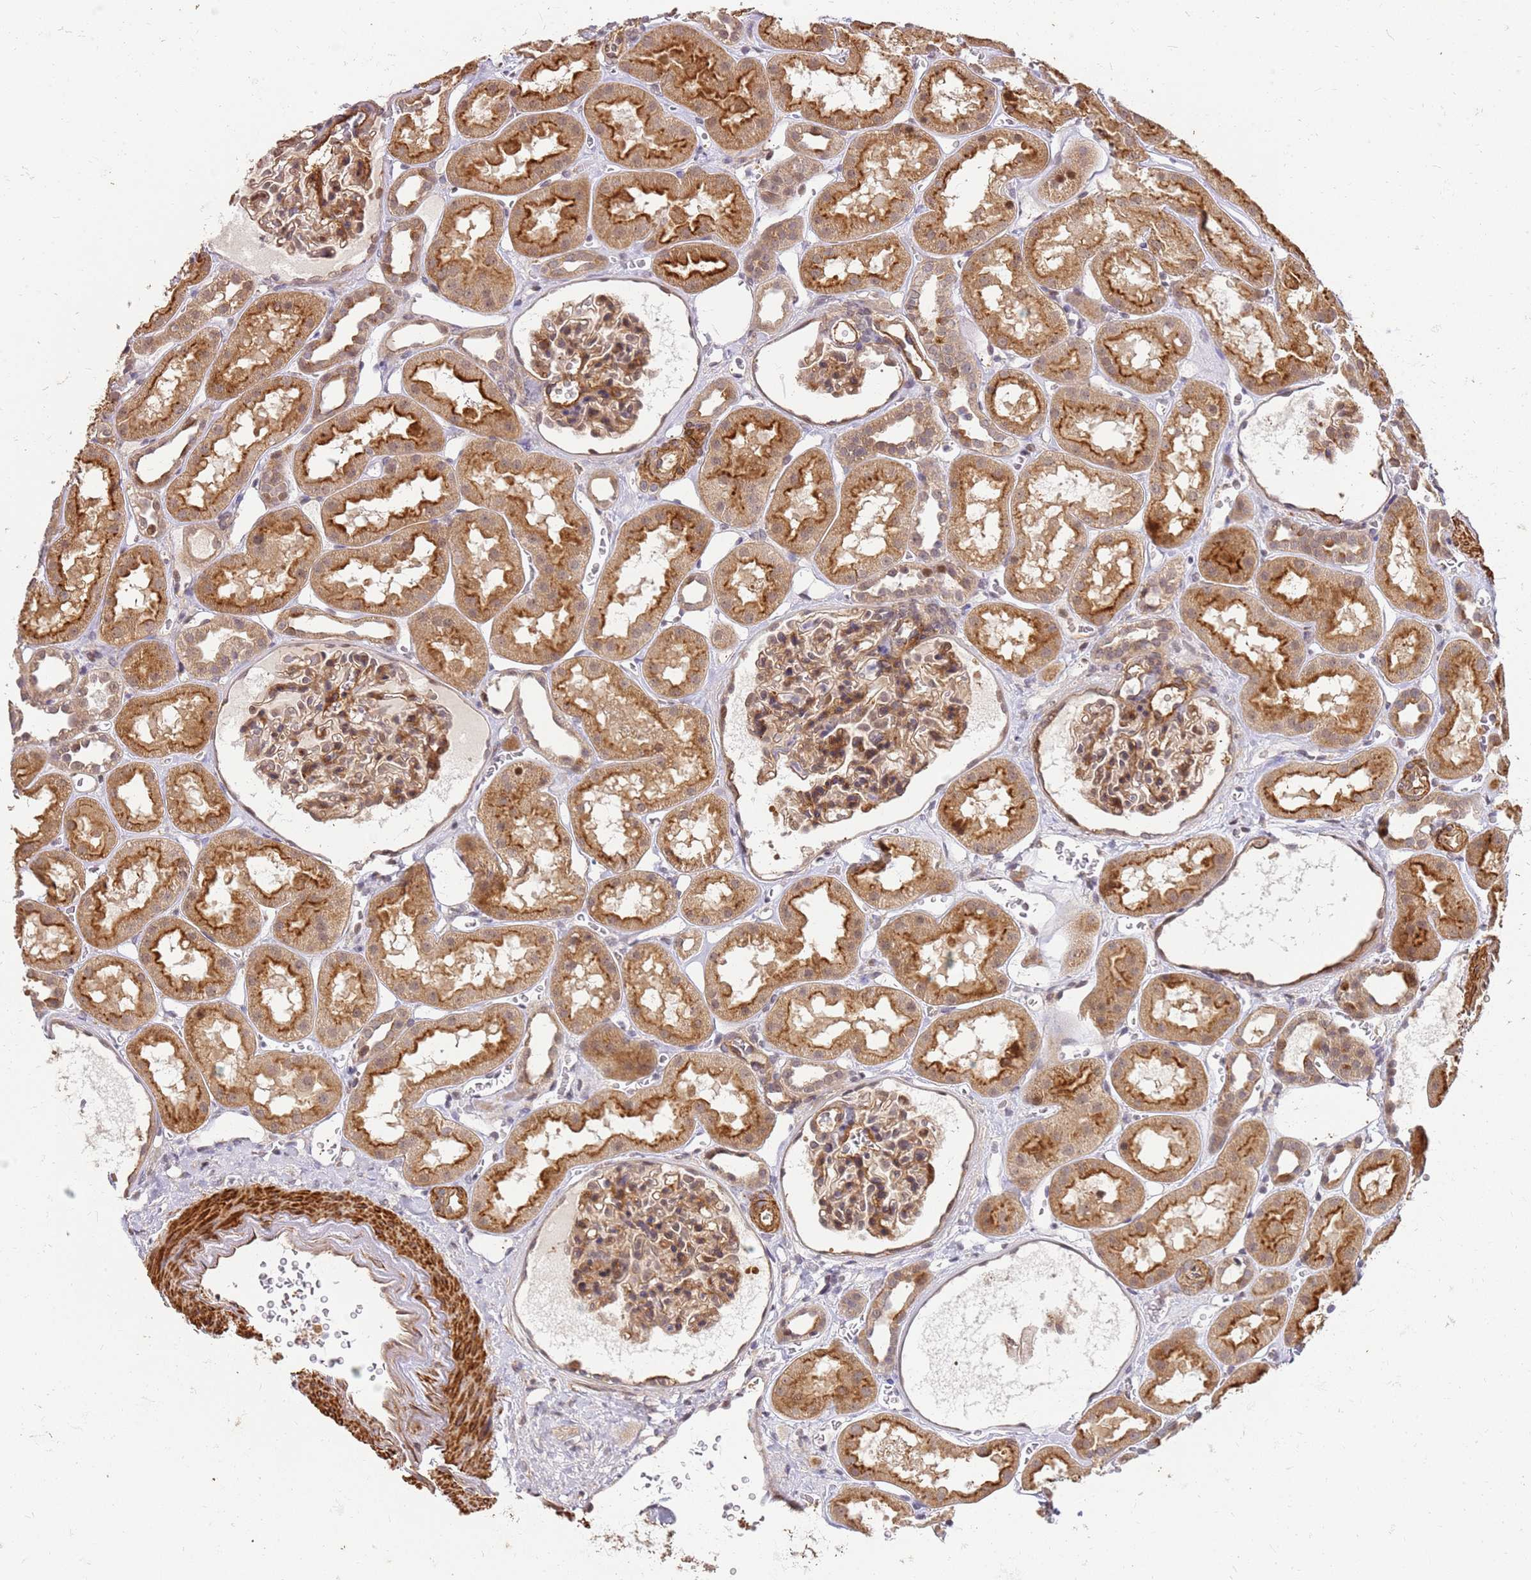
{"staining": {"intensity": "moderate", "quantity": ">75%", "location": "cytoplasmic/membranous,nuclear"}, "tissue": "kidney", "cell_type": "Cells in glomeruli", "image_type": "normal", "snomed": [{"axis": "morphology", "description": "Normal tissue, NOS"}, {"axis": "topography", "description": "Kidney"}], "caption": "Immunohistochemical staining of unremarkable human kidney reveals medium levels of moderate cytoplasmic/membranous,nuclear staining in approximately >75% of cells in glomeruli. (DAB IHC, brown staining for protein, blue staining for nuclei).", "gene": "ST18", "patient": {"sex": "female", "age": 41}}